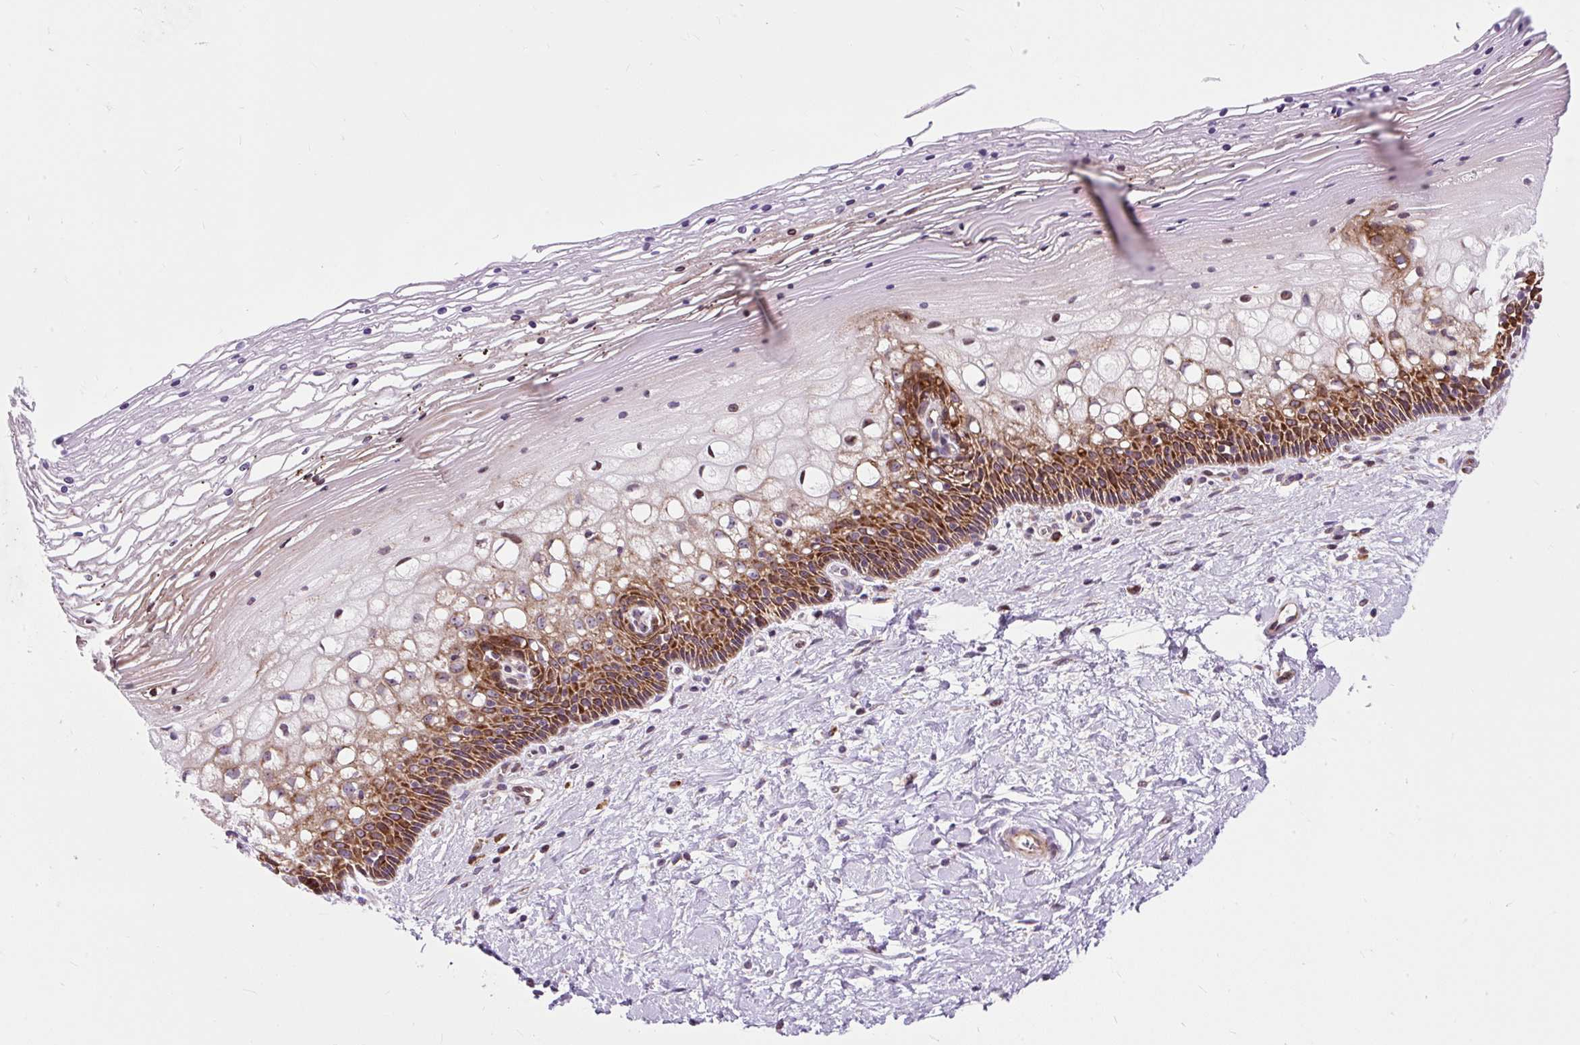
{"staining": {"intensity": "moderate", "quantity": "25%-75%", "location": "cytoplasmic/membranous"}, "tissue": "cervix", "cell_type": "Glandular cells", "image_type": "normal", "snomed": [{"axis": "morphology", "description": "Normal tissue, NOS"}, {"axis": "topography", "description": "Cervix"}], "caption": "Immunohistochemistry (IHC) staining of normal cervix, which shows medium levels of moderate cytoplasmic/membranous expression in approximately 25%-75% of glandular cells indicating moderate cytoplasmic/membranous protein positivity. The staining was performed using DAB (3,3'-diaminobenzidine) (brown) for protein detection and nuclei were counterstained in hematoxylin (blue).", "gene": "CISD3", "patient": {"sex": "female", "age": 36}}